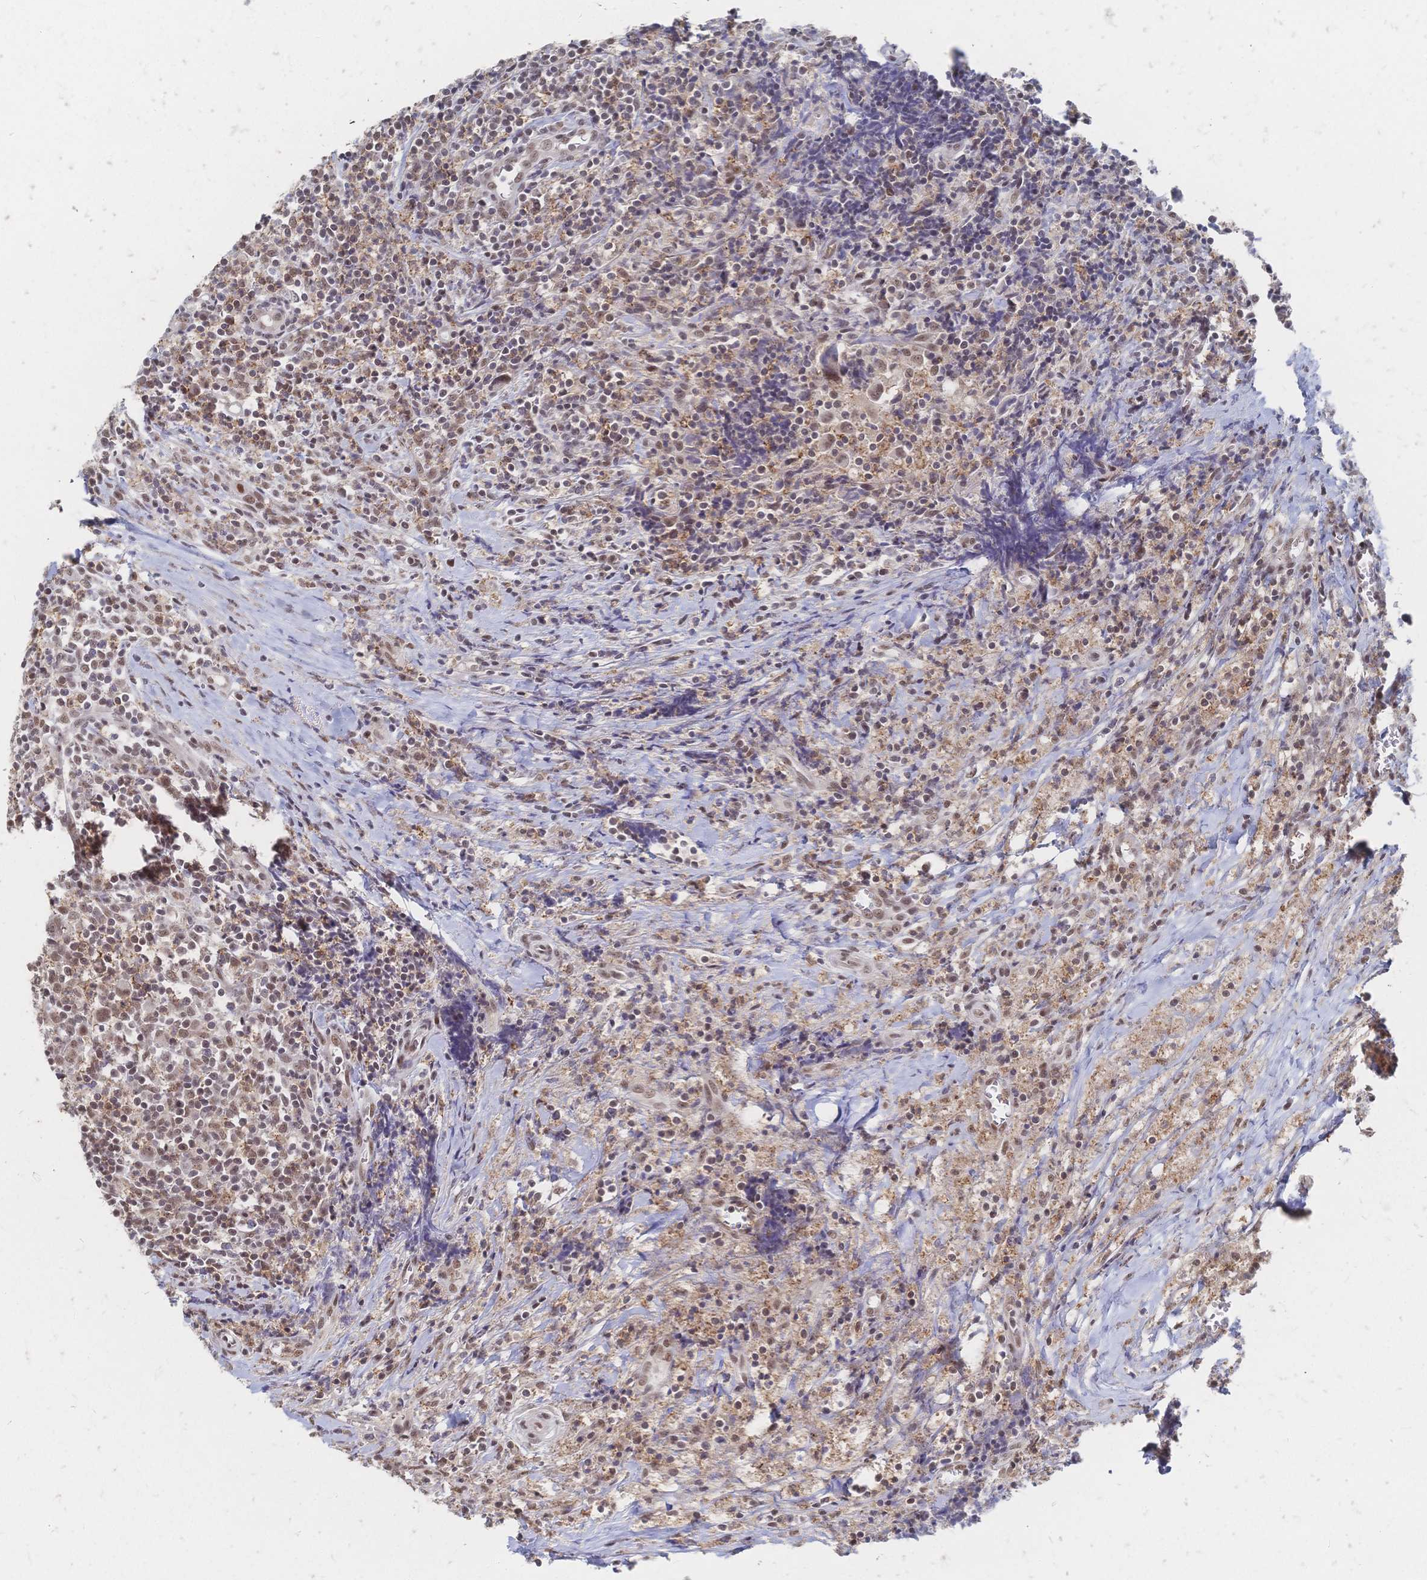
{"staining": {"intensity": "moderate", "quantity": ">75%", "location": "nuclear"}, "tissue": "lymphoma", "cell_type": "Tumor cells", "image_type": "cancer", "snomed": [{"axis": "morphology", "description": "Hodgkin's disease, NOS"}, {"axis": "topography", "description": "Thymus, NOS"}], "caption": "The micrograph exhibits immunohistochemical staining of lymphoma. There is moderate nuclear staining is appreciated in approximately >75% of tumor cells. The staining was performed using DAB (3,3'-diaminobenzidine), with brown indicating positive protein expression. Nuclei are stained blue with hematoxylin.", "gene": "NELFA", "patient": {"sex": "female", "age": 17}}